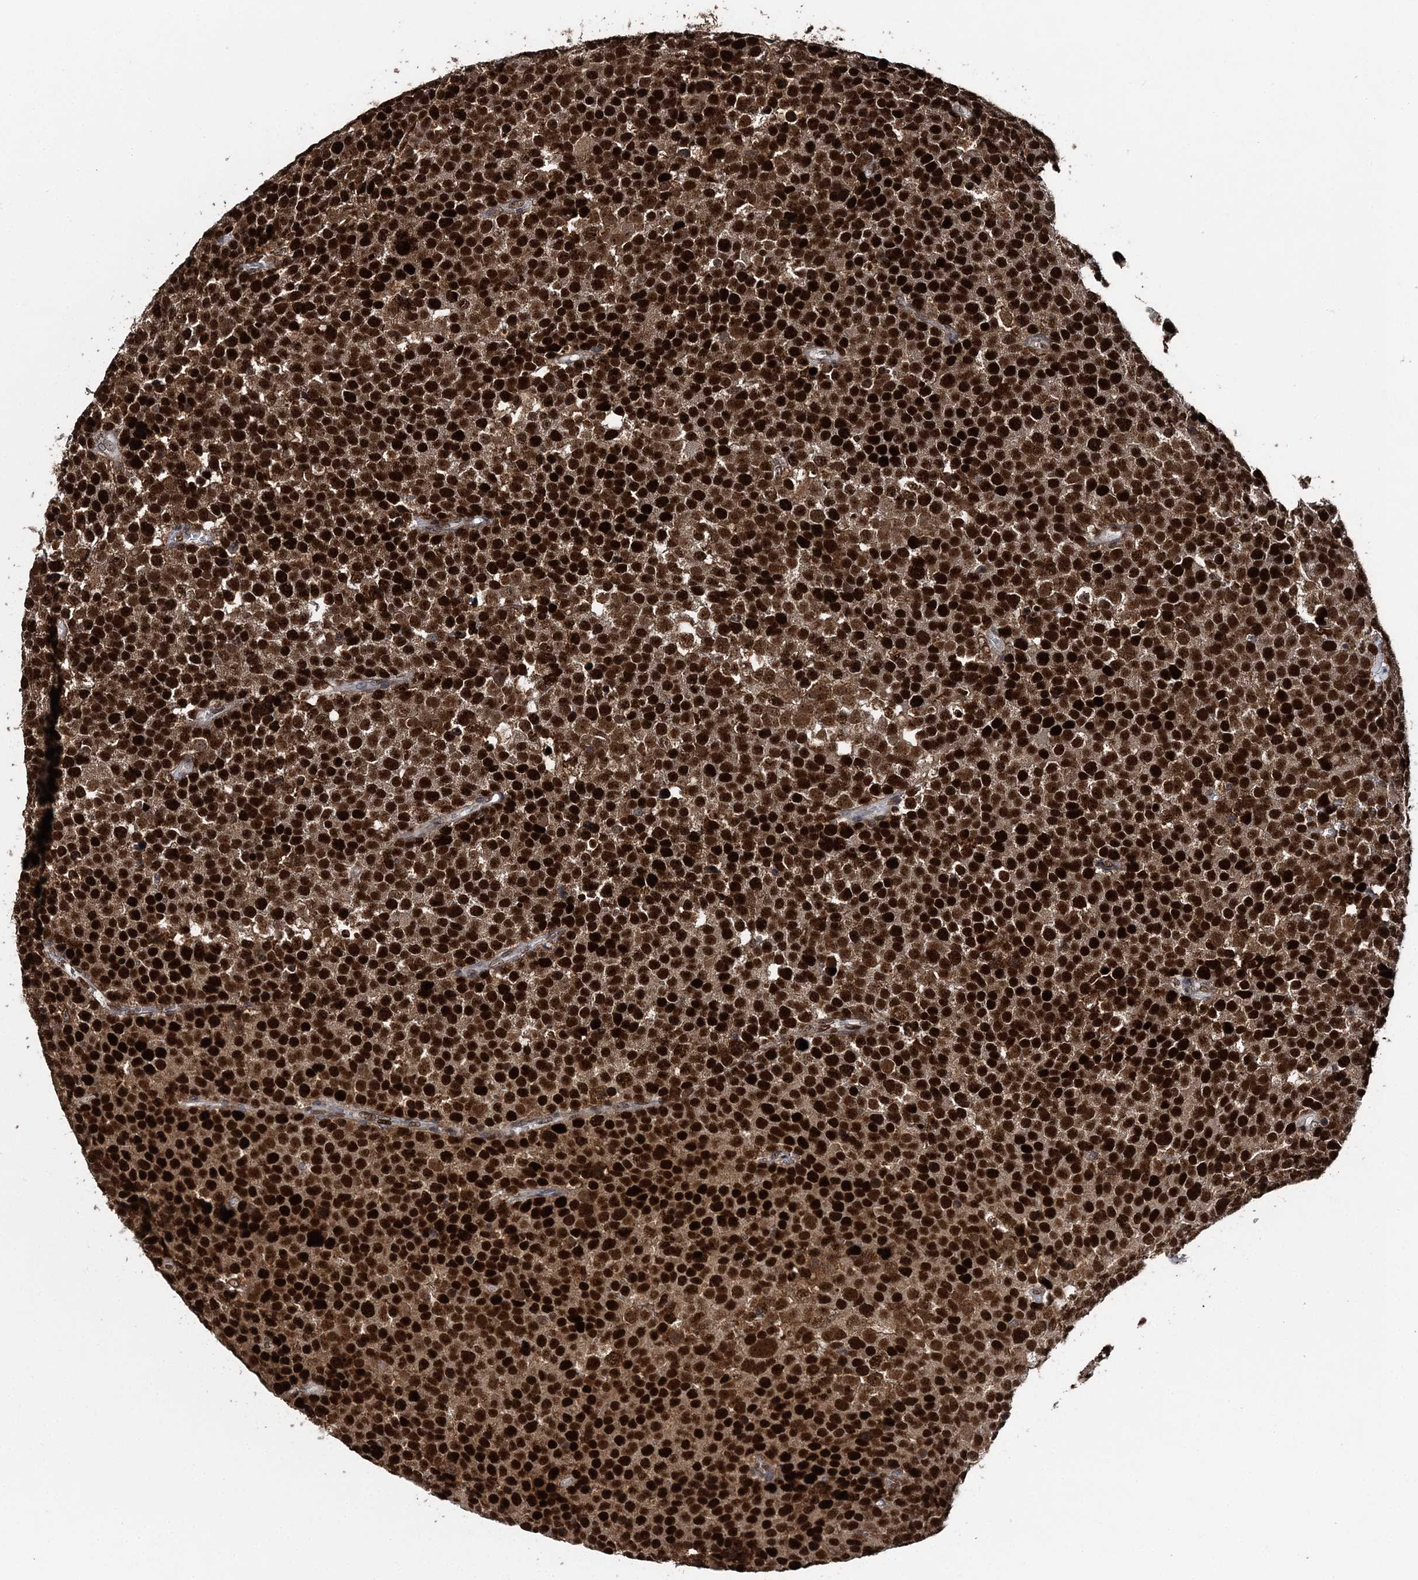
{"staining": {"intensity": "strong", "quantity": ">75%", "location": "nuclear"}, "tissue": "testis cancer", "cell_type": "Tumor cells", "image_type": "cancer", "snomed": [{"axis": "morphology", "description": "Seminoma, NOS"}, {"axis": "topography", "description": "Testis"}], "caption": "A photomicrograph showing strong nuclear staining in approximately >75% of tumor cells in seminoma (testis), as visualized by brown immunohistochemical staining.", "gene": "HAT1", "patient": {"sex": "male", "age": 71}}